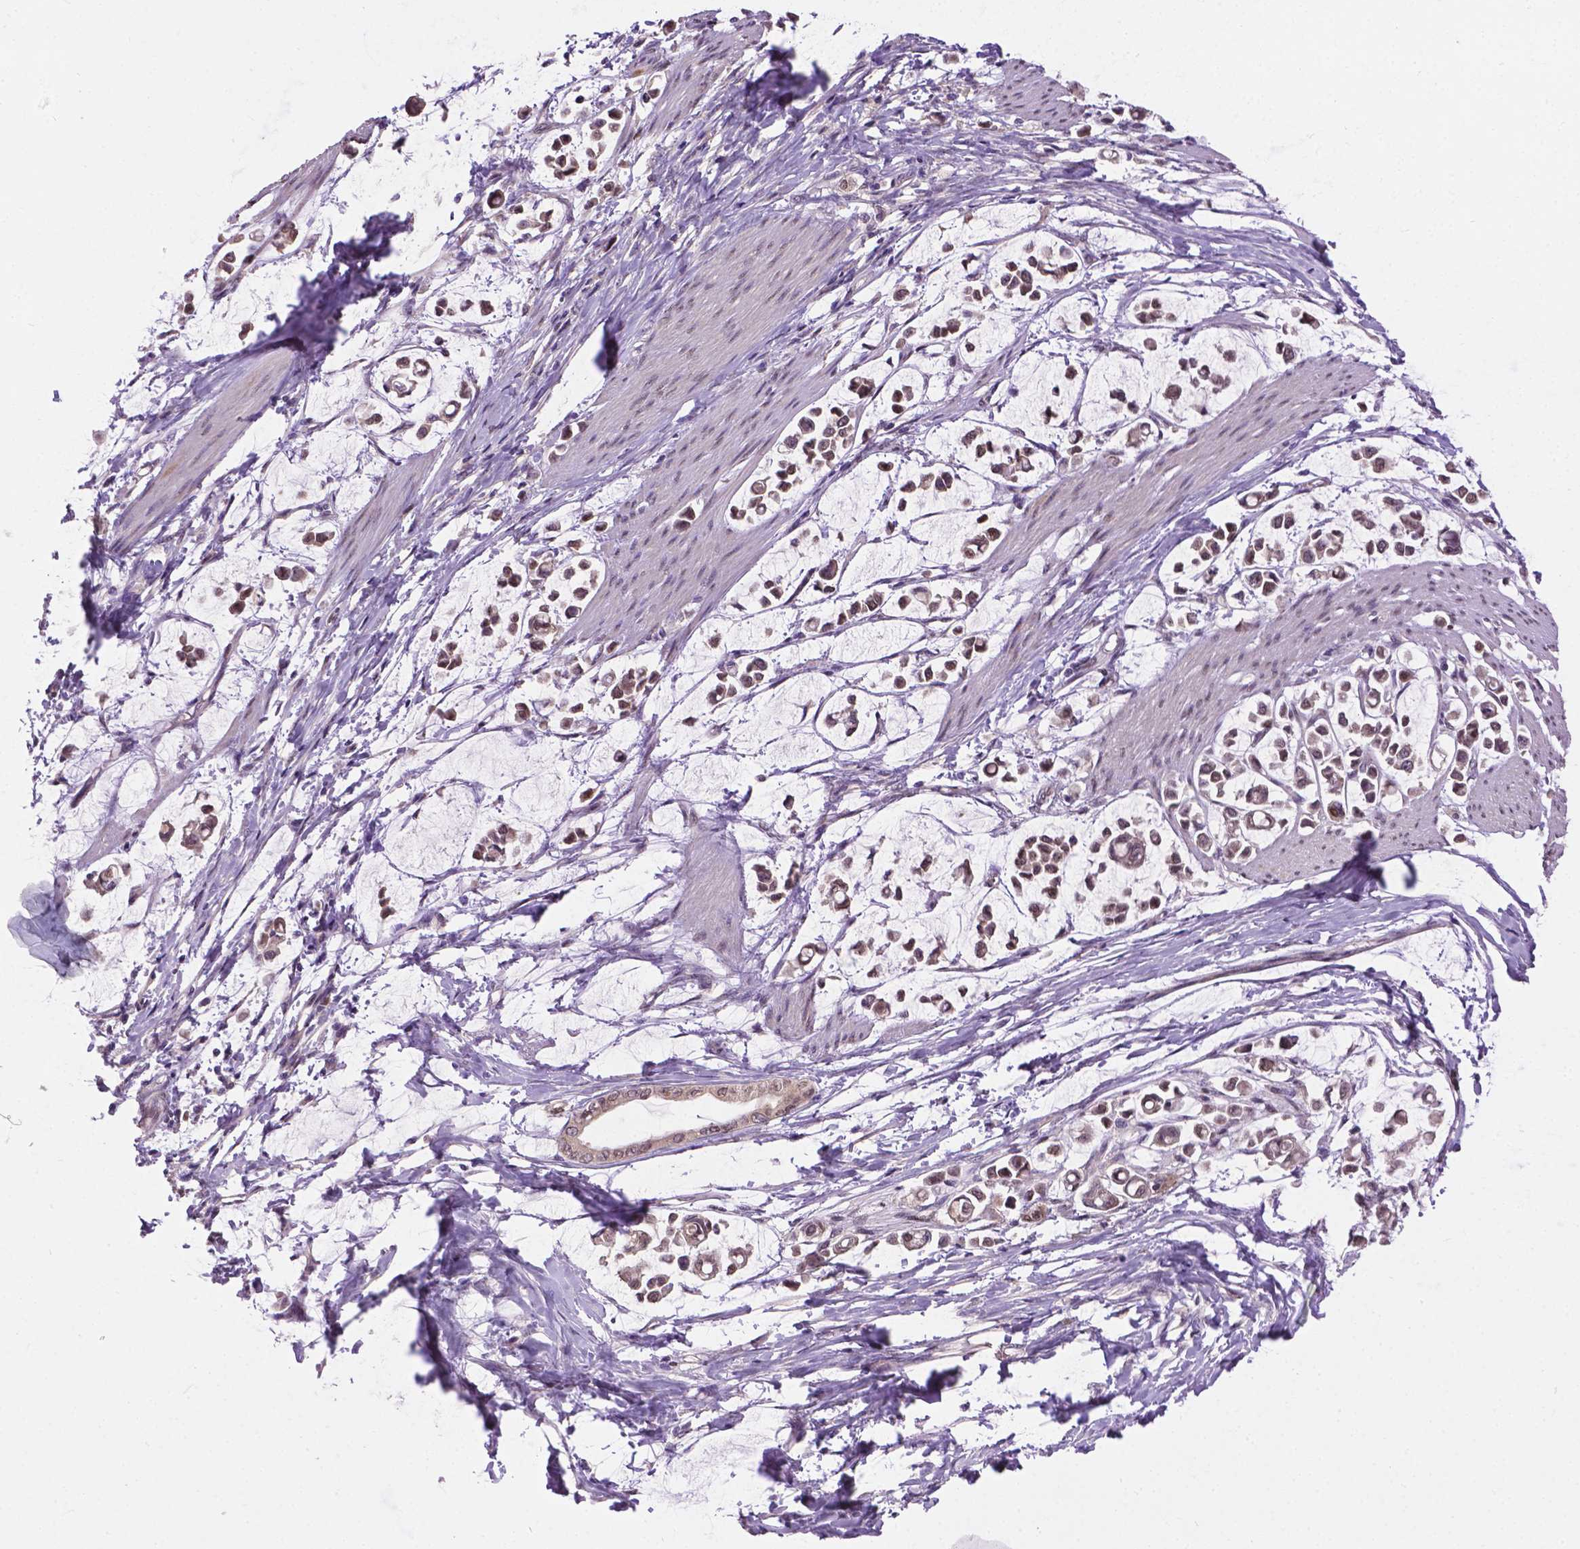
{"staining": {"intensity": "moderate", "quantity": ">75%", "location": "nuclear"}, "tissue": "stomach cancer", "cell_type": "Tumor cells", "image_type": "cancer", "snomed": [{"axis": "morphology", "description": "Adenocarcinoma, NOS"}, {"axis": "topography", "description": "Stomach"}], "caption": "Adenocarcinoma (stomach) tissue exhibits moderate nuclear expression in about >75% of tumor cells, visualized by immunohistochemistry.", "gene": "IRF6", "patient": {"sex": "male", "age": 82}}